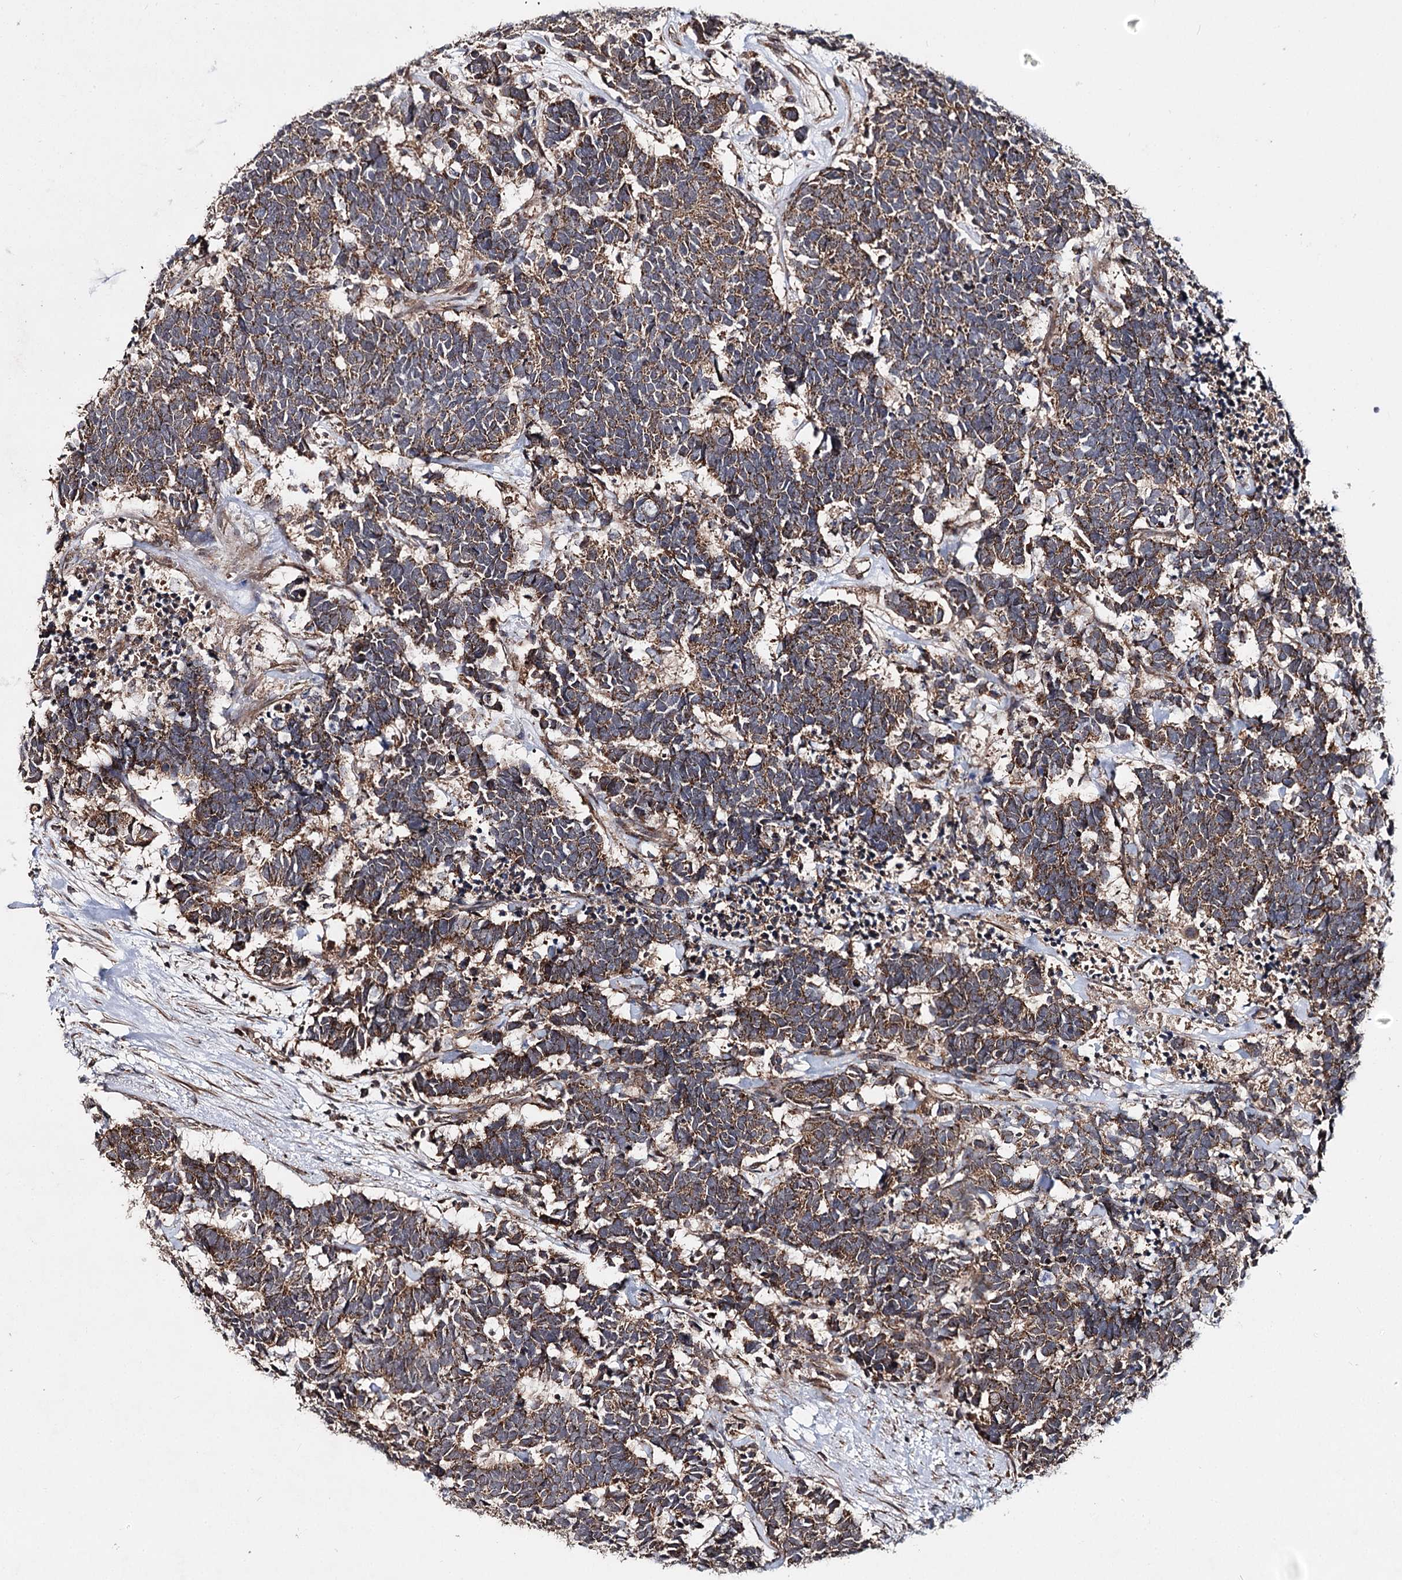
{"staining": {"intensity": "moderate", "quantity": ">75%", "location": "cytoplasmic/membranous"}, "tissue": "carcinoid", "cell_type": "Tumor cells", "image_type": "cancer", "snomed": [{"axis": "morphology", "description": "Carcinoma, NOS"}, {"axis": "morphology", "description": "Carcinoid, malignant, NOS"}, {"axis": "topography", "description": "Urinary bladder"}], "caption": "Immunohistochemical staining of carcinoid (malignant) shows medium levels of moderate cytoplasmic/membranous protein staining in about >75% of tumor cells.", "gene": "MINDY3", "patient": {"sex": "male", "age": 57}}